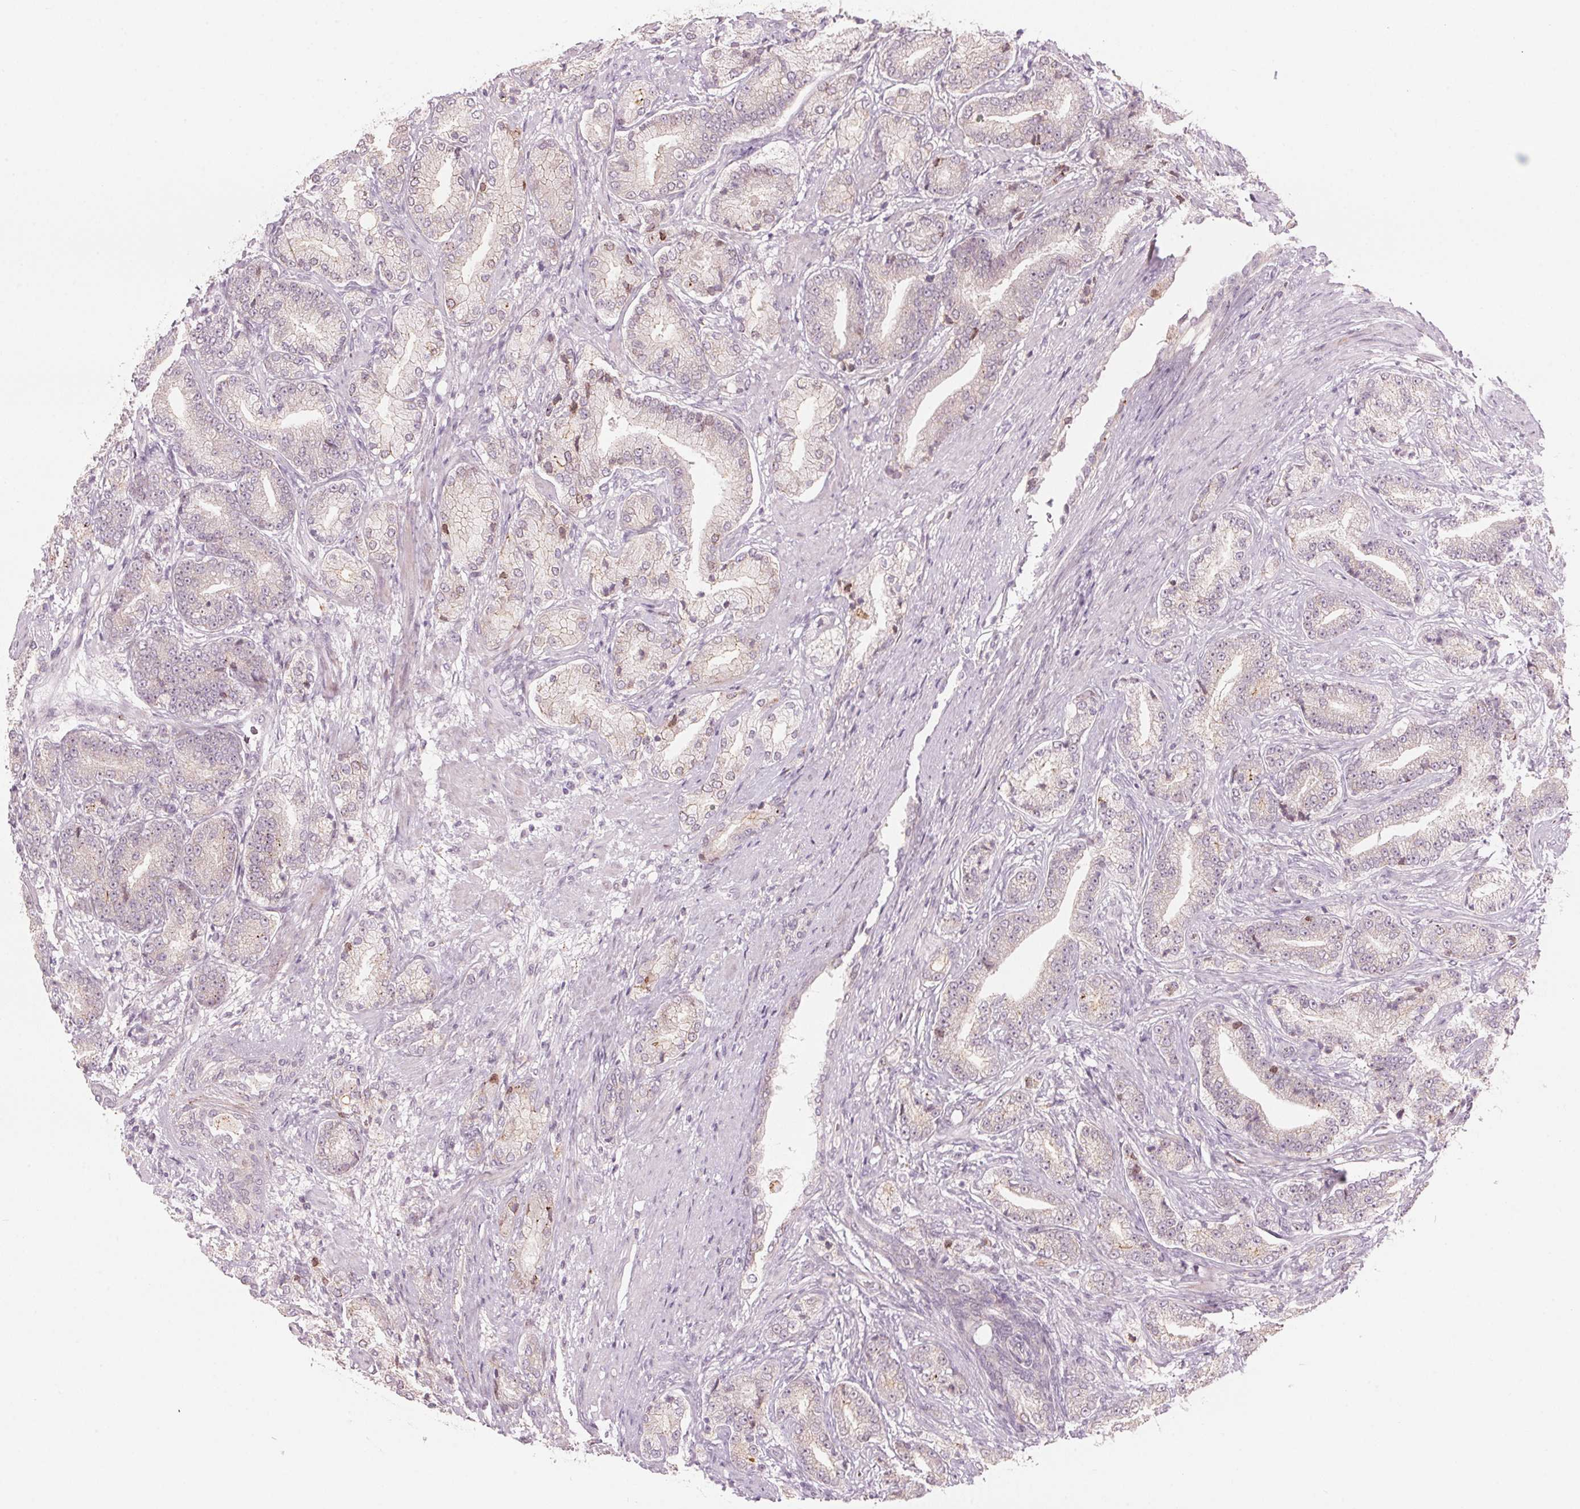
{"staining": {"intensity": "negative", "quantity": "none", "location": "none"}, "tissue": "prostate cancer", "cell_type": "Tumor cells", "image_type": "cancer", "snomed": [{"axis": "morphology", "description": "Adenocarcinoma, High grade"}, {"axis": "topography", "description": "Prostate and seminal vesicle, NOS"}], "caption": "This is a micrograph of immunohistochemistry (IHC) staining of prostate high-grade adenocarcinoma, which shows no positivity in tumor cells.", "gene": "TMED6", "patient": {"sex": "male", "age": 61}}